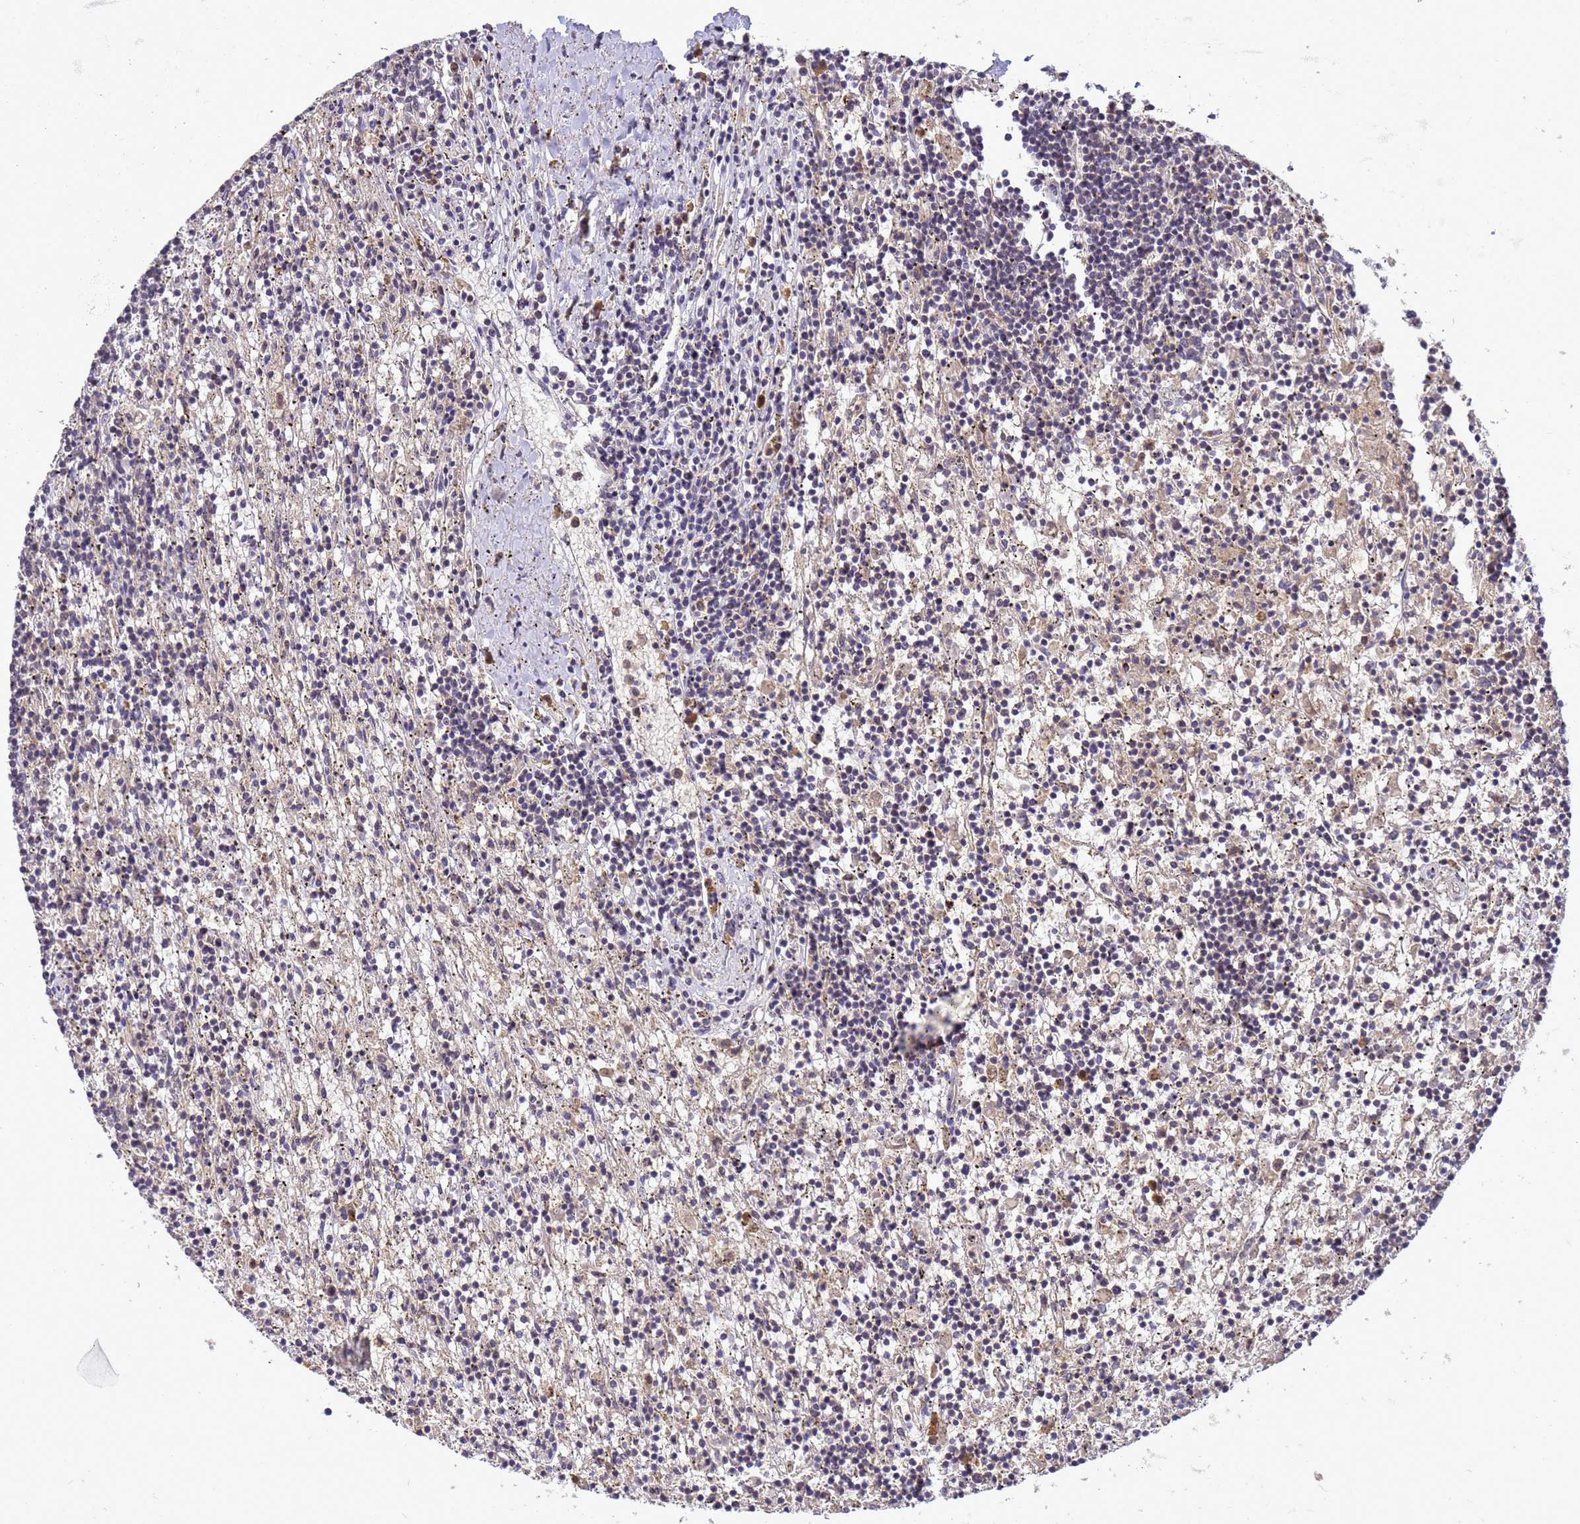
{"staining": {"intensity": "negative", "quantity": "none", "location": "none"}, "tissue": "lymphoma", "cell_type": "Tumor cells", "image_type": "cancer", "snomed": [{"axis": "morphology", "description": "Malignant lymphoma, non-Hodgkin's type, Low grade"}, {"axis": "topography", "description": "Spleen"}], "caption": "Tumor cells are negative for protein expression in human lymphoma. (DAB immunohistochemistry with hematoxylin counter stain).", "gene": "TMEM74B", "patient": {"sex": "male", "age": 76}}